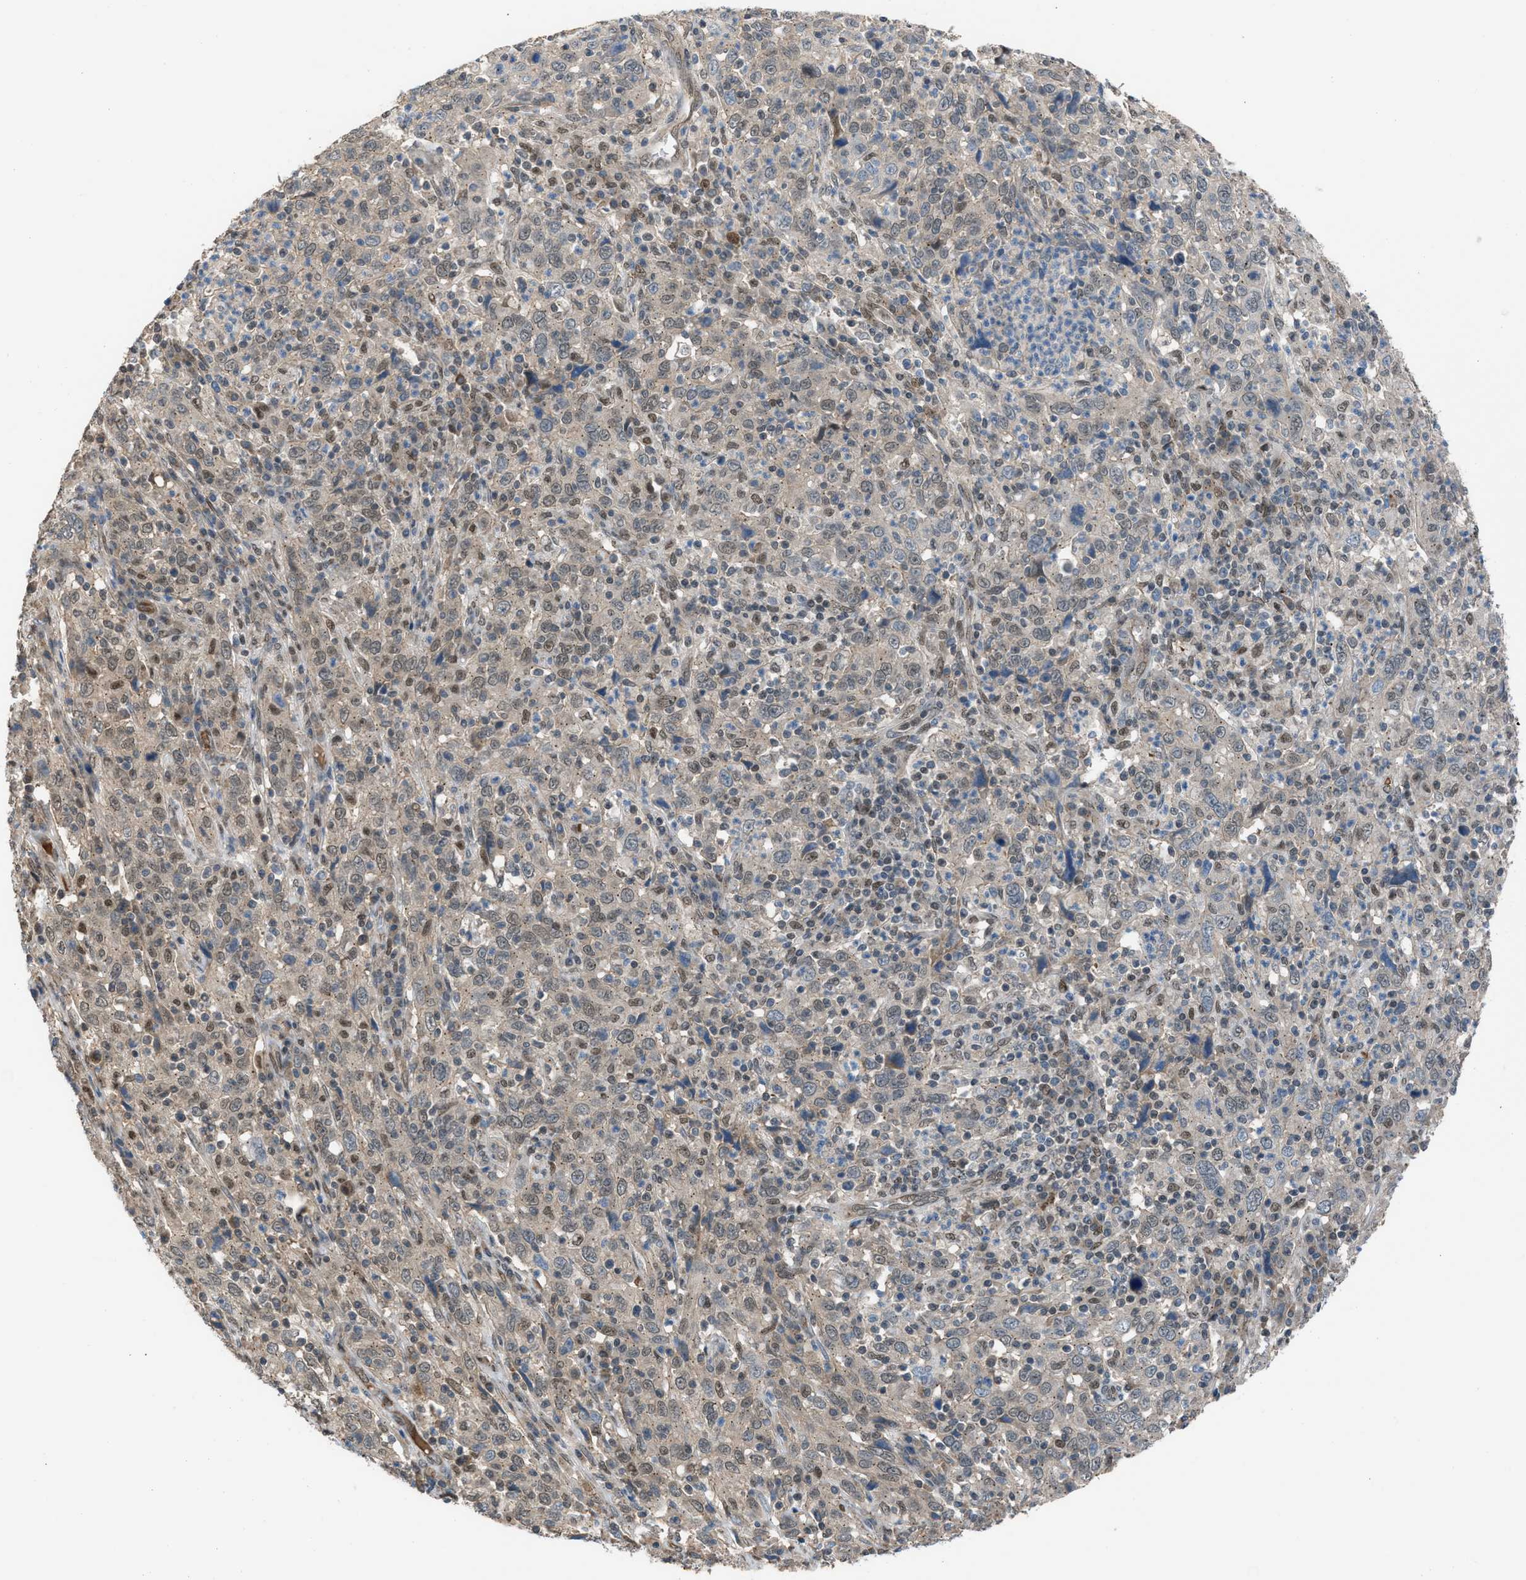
{"staining": {"intensity": "weak", "quantity": "25%-75%", "location": "nuclear"}, "tissue": "cervical cancer", "cell_type": "Tumor cells", "image_type": "cancer", "snomed": [{"axis": "morphology", "description": "Squamous cell carcinoma, NOS"}, {"axis": "topography", "description": "Cervix"}], "caption": "This image reveals IHC staining of human cervical cancer, with low weak nuclear expression in about 25%-75% of tumor cells.", "gene": "CRTC1", "patient": {"sex": "female", "age": 46}}